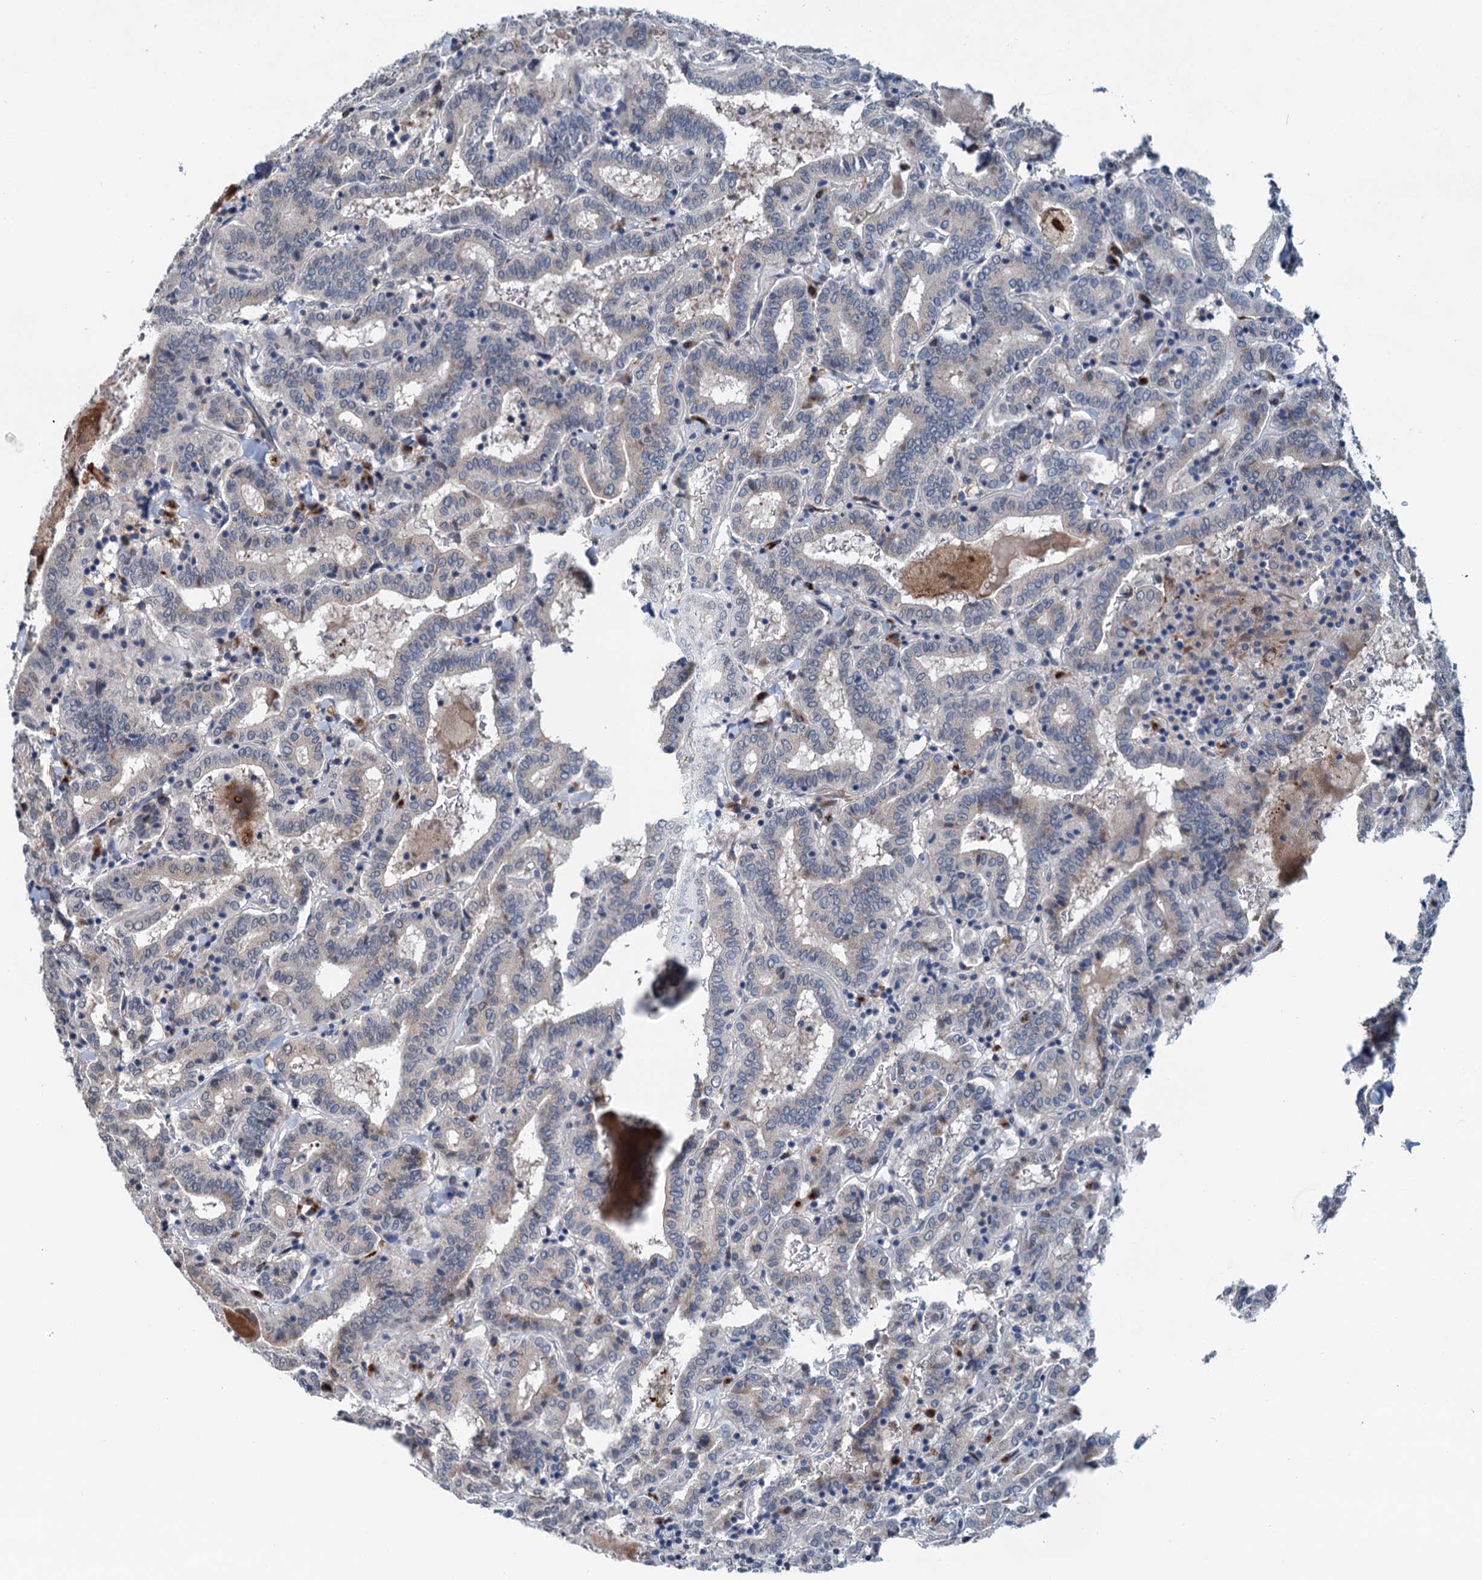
{"staining": {"intensity": "negative", "quantity": "none", "location": "none"}, "tissue": "thyroid cancer", "cell_type": "Tumor cells", "image_type": "cancer", "snomed": [{"axis": "morphology", "description": "Papillary adenocarcinoma, NOS"}, {"axis": "topography", "description": "Thyroid gland"}], "caption": "An immunohistochemistry (IHC) histopathology image of papillary adenocarcinoma (thyroid) is shown. There is no staining in tumor cells of papillary adenocarcinoma (thyroid).", "gene": "SHLD1", "patient": {"sex": "female", "age": 72}}